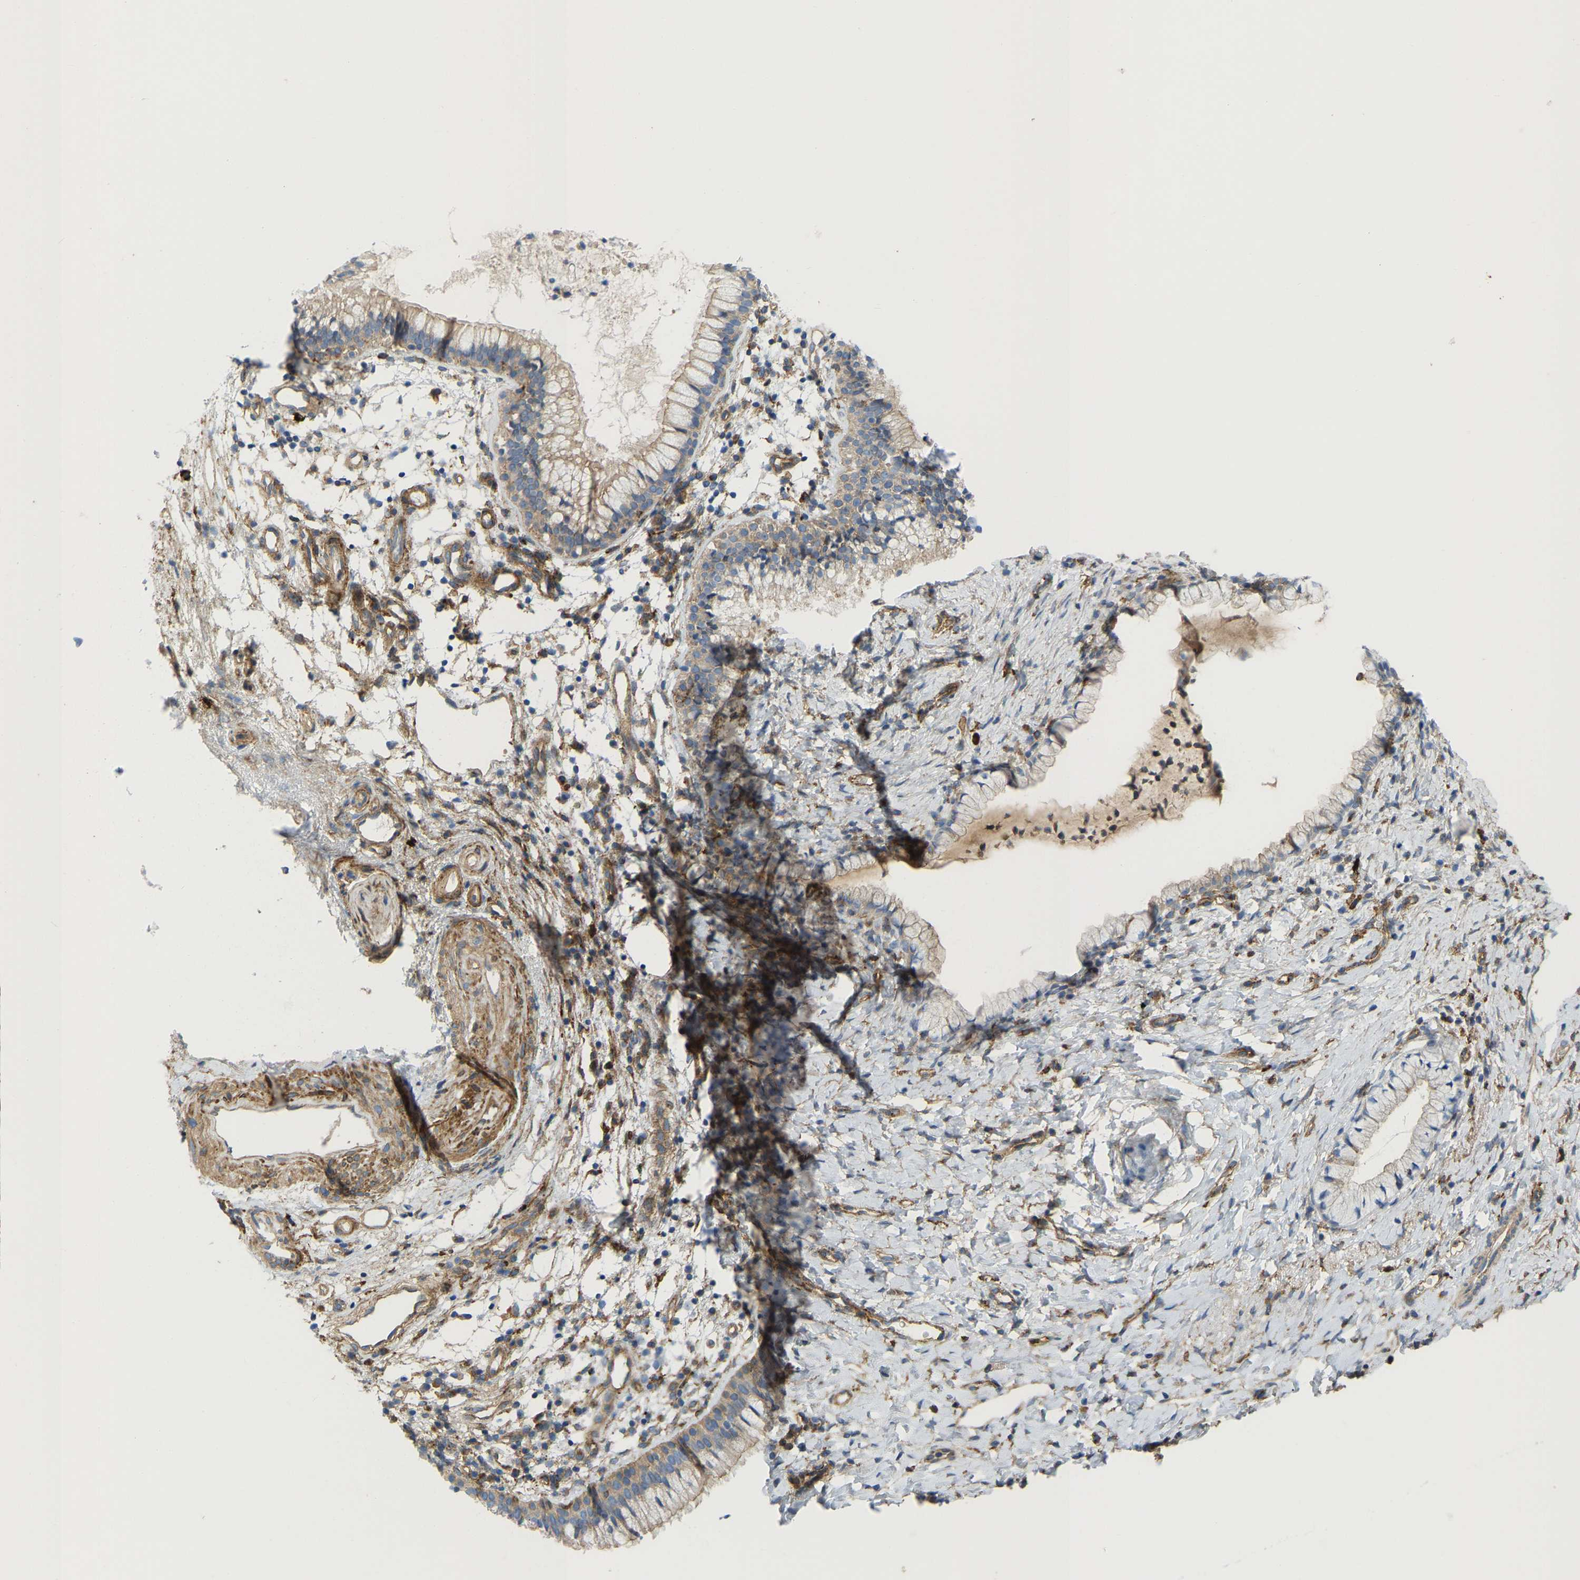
{"staining": {"intensity": "weak", "quantity": ">75%", "location": "cytoplasmic/membranous"}, "tissue": "nasopharynx", "cell_type": "Respiratory epithelial cells", "image_type": "normal", "snomed": [{"axis": "morphology", "description": "Normal tissue, NOS"}, {"axis": "topography", "description": "Nasopharynx"}], "caption": "Brown immunohistochemical staining in unremarkable nasopharynx shows weak cytoplasmic/membranous staining in approximately >75% of respiratory epithelial cells. (DAB (3,3'-diaminobenzidine) IHC, brown staining for protein, blue staining for nuclei).", "gene": "PICALM", "patient": {"sex": "male", "age": 21}}